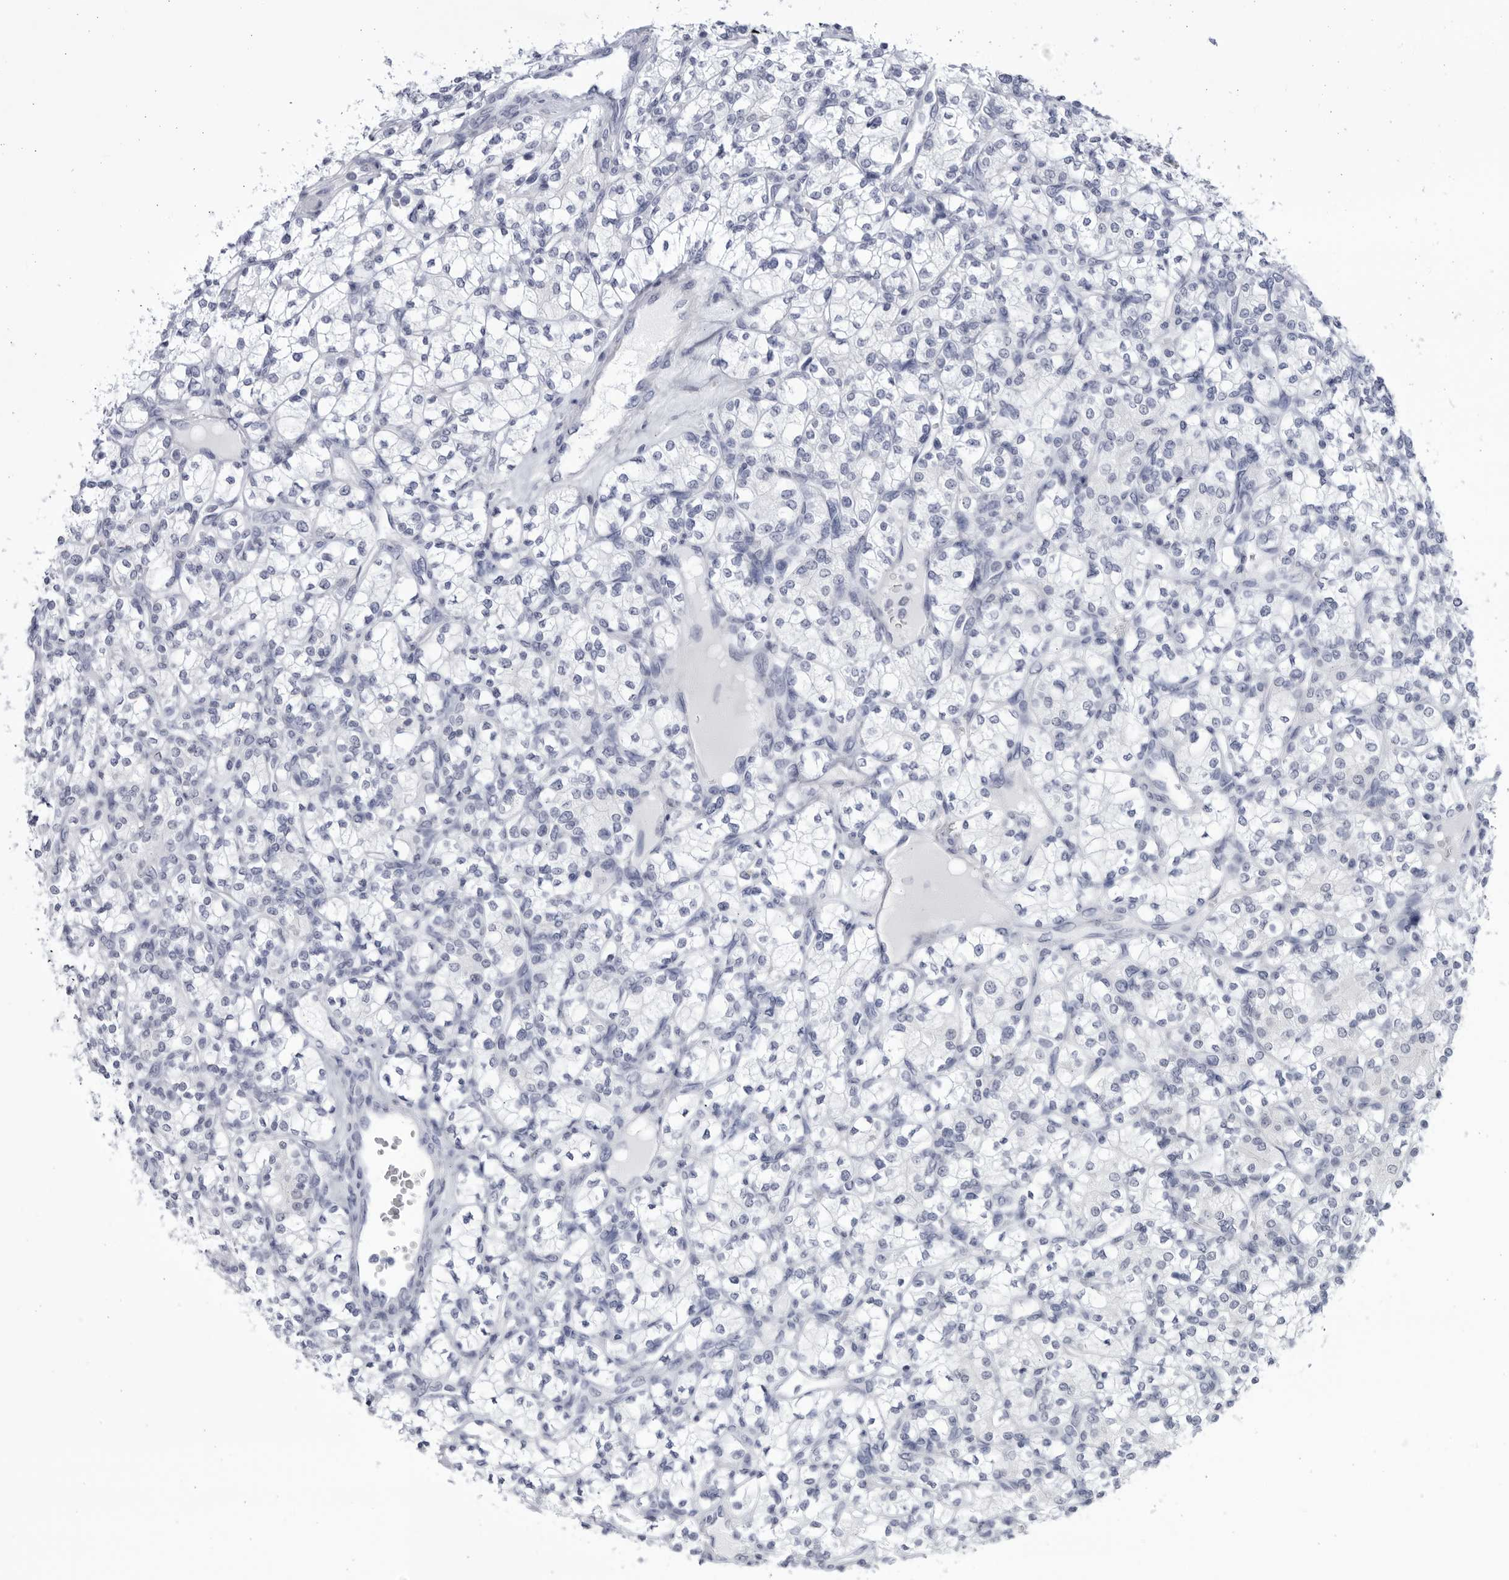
{"staining": {"intensity": "negative", "quantity": "none", "location": "none"}, "tissue": "renal cancer", "cell_type": "Tumor cells", "image_type": "cancer", "snomed": [{"axis": "morphology", "description": "Adenocarcinoma, NOS"}, {"axis": "topography", "description": "Kidney"}], "caption": "A high-resolution micrograph shows immunohistochemistry staining of renal cancer (adenocarcinoma), which reveals no significant expression in tumor cells.", "gene": "CCDC181", "patient": {"sex": "male", "age": 77}}